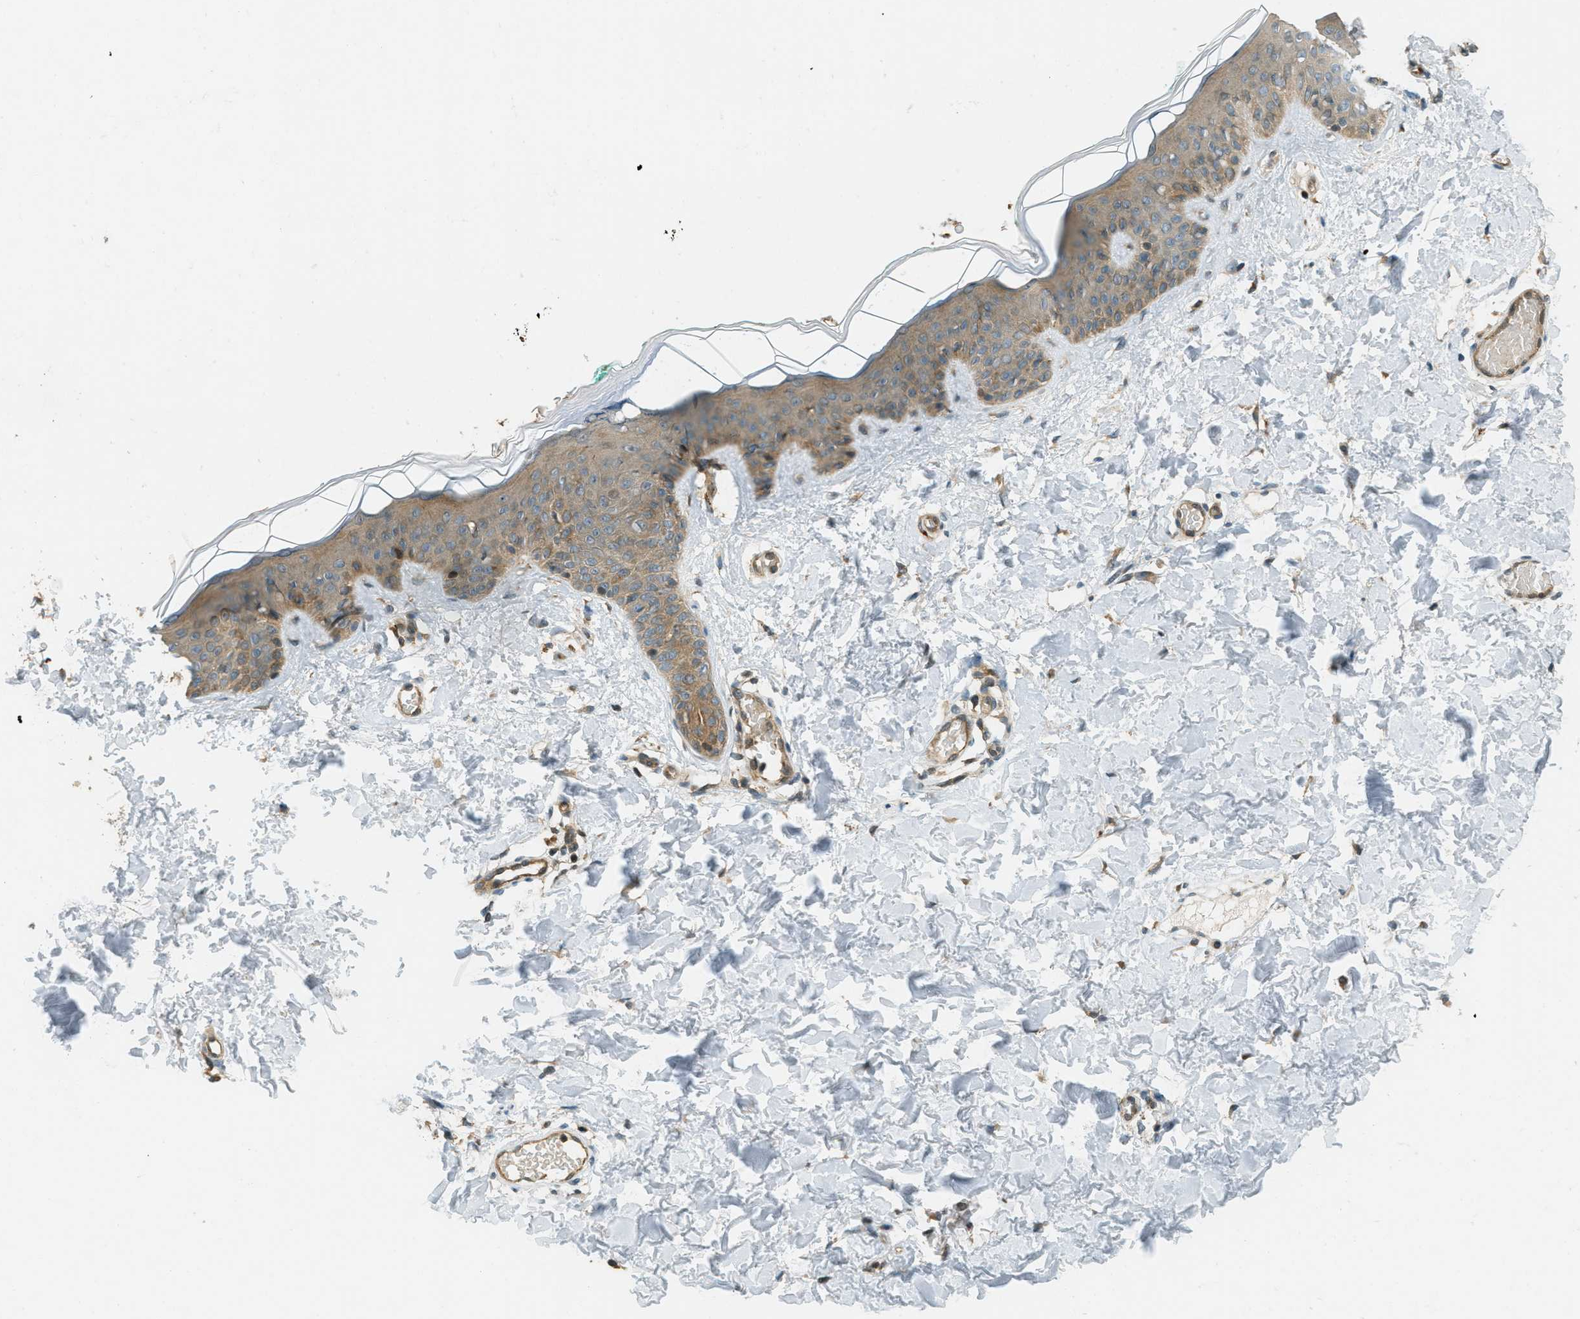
{"staining": {"intensity": "moderate", "quantity": ">75%", "location": "cytoplasmic/membranous"}, "tissue": "skin", "cell_type": "Fibroblasts", "image_type": "normal", "snomed": [{"axis": "morphology", "description": "Normal tissue, NOS"}, {"axis": "topography", "description": "Skin"}], "caption": "Fibroblasts demonstrate medium levels of moderate cytoplasmic/membranous staining in approximately >75% of cells in benign skin. (DAB IHC with brightfield microscopy, high magnification).", "gene": "PTPN23", "patient": {"sex": "male", "age": 30}}